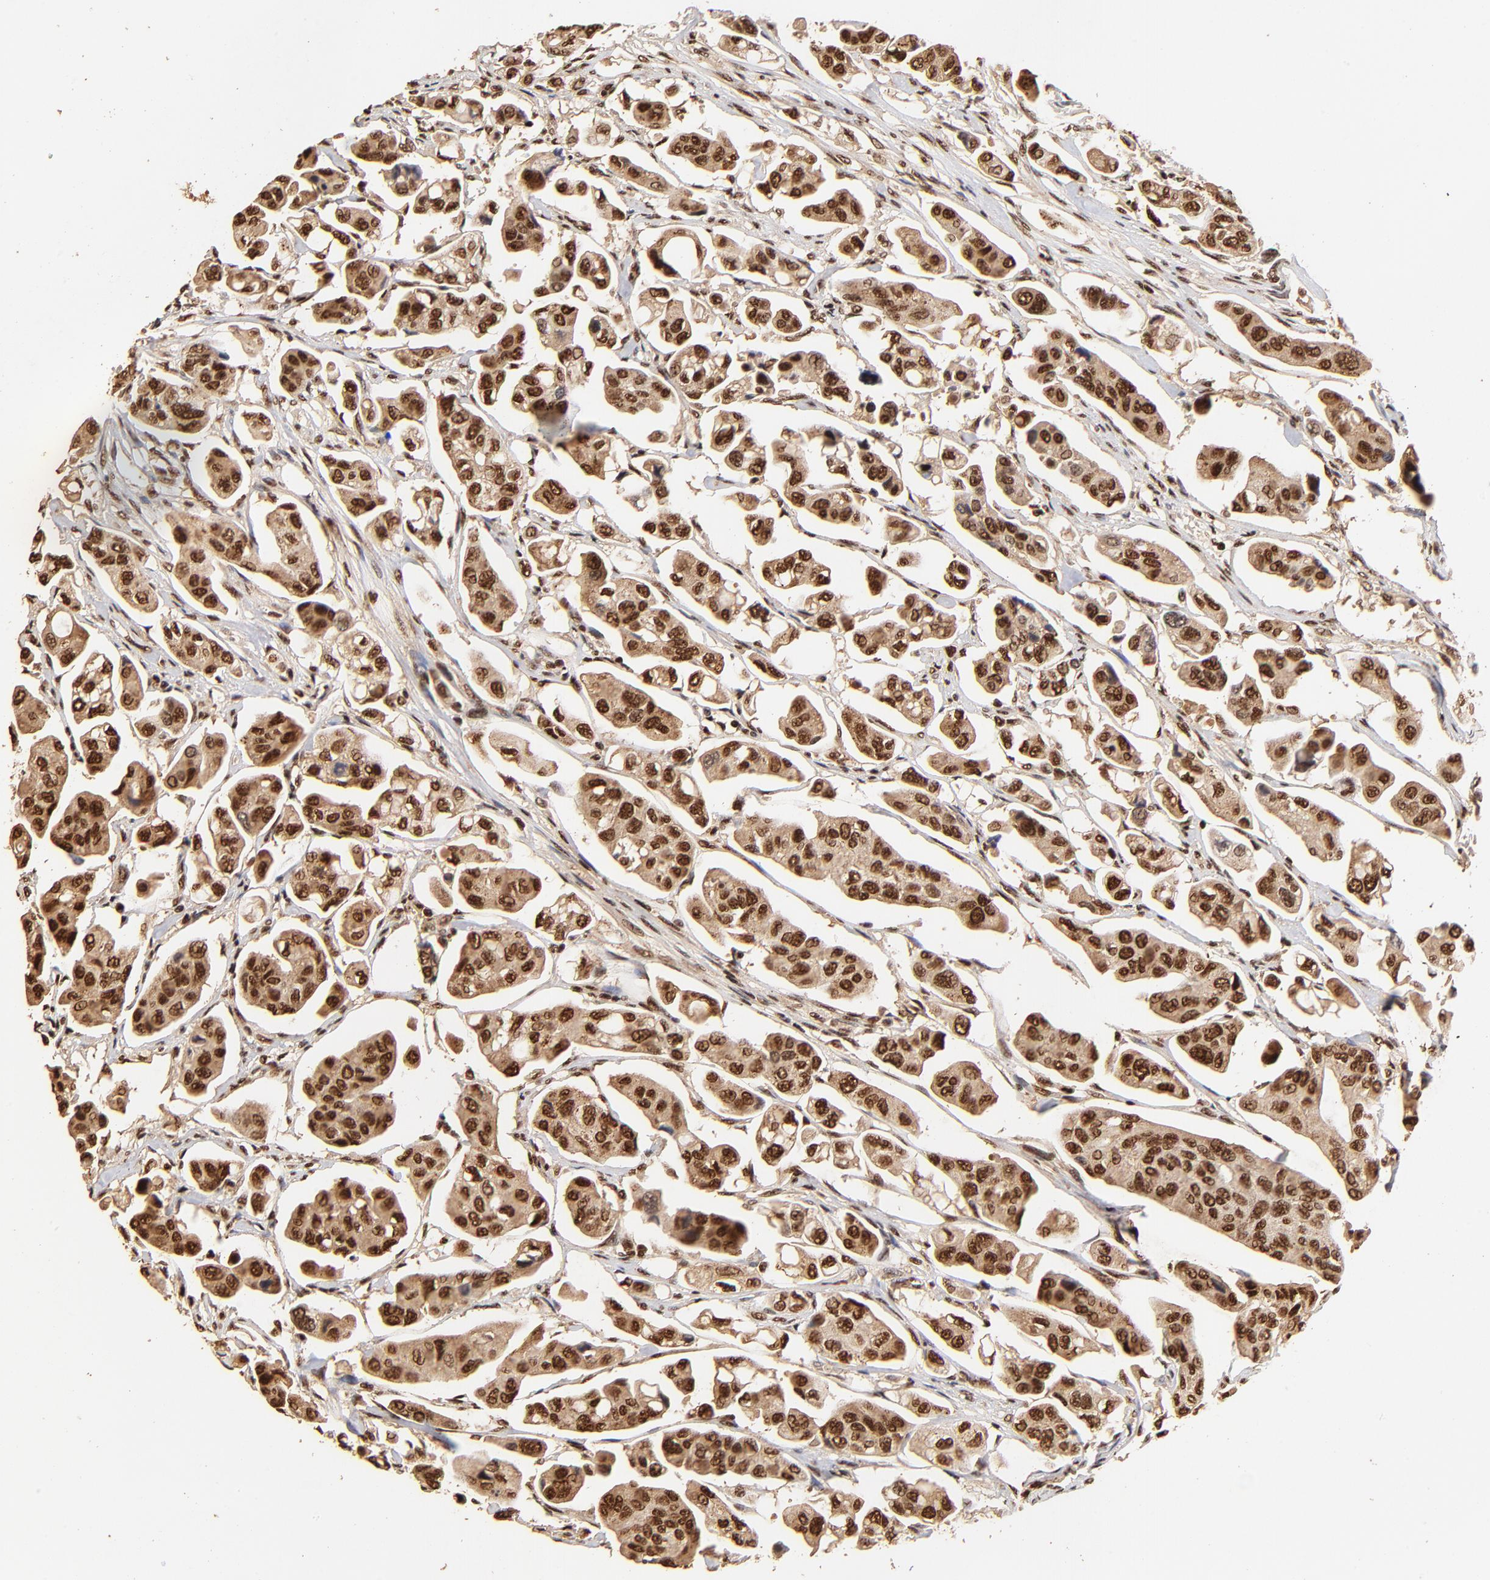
{"staining": {"intensity": "strong", "quantity": ">75%", "location": "cytoplasmic/membranous,nuclear"}, "tissue": "urothelial cancer", "cell_type": "Tumor cells", "image_type": "cancer", "snomed": [{"axis": "morphology", "description": "Adenocarcinoma, NOS"}, {"axis": "topography", "description": "Urinary bladder"}], "caption": "Immunohistochemistry of adenocarcinoma shows high levels of strong cytoplasmic/membranous and nuclear staining in approximately >75% of tumor cells. The staining is performed using DAB (3,3'-diaminobenzidine) brown chromogen to label protein expression. The nuclei are counter-stained blue using hematoxylin.", "gene": "MED12", "patient": {"sex": "male", "age": 61}}